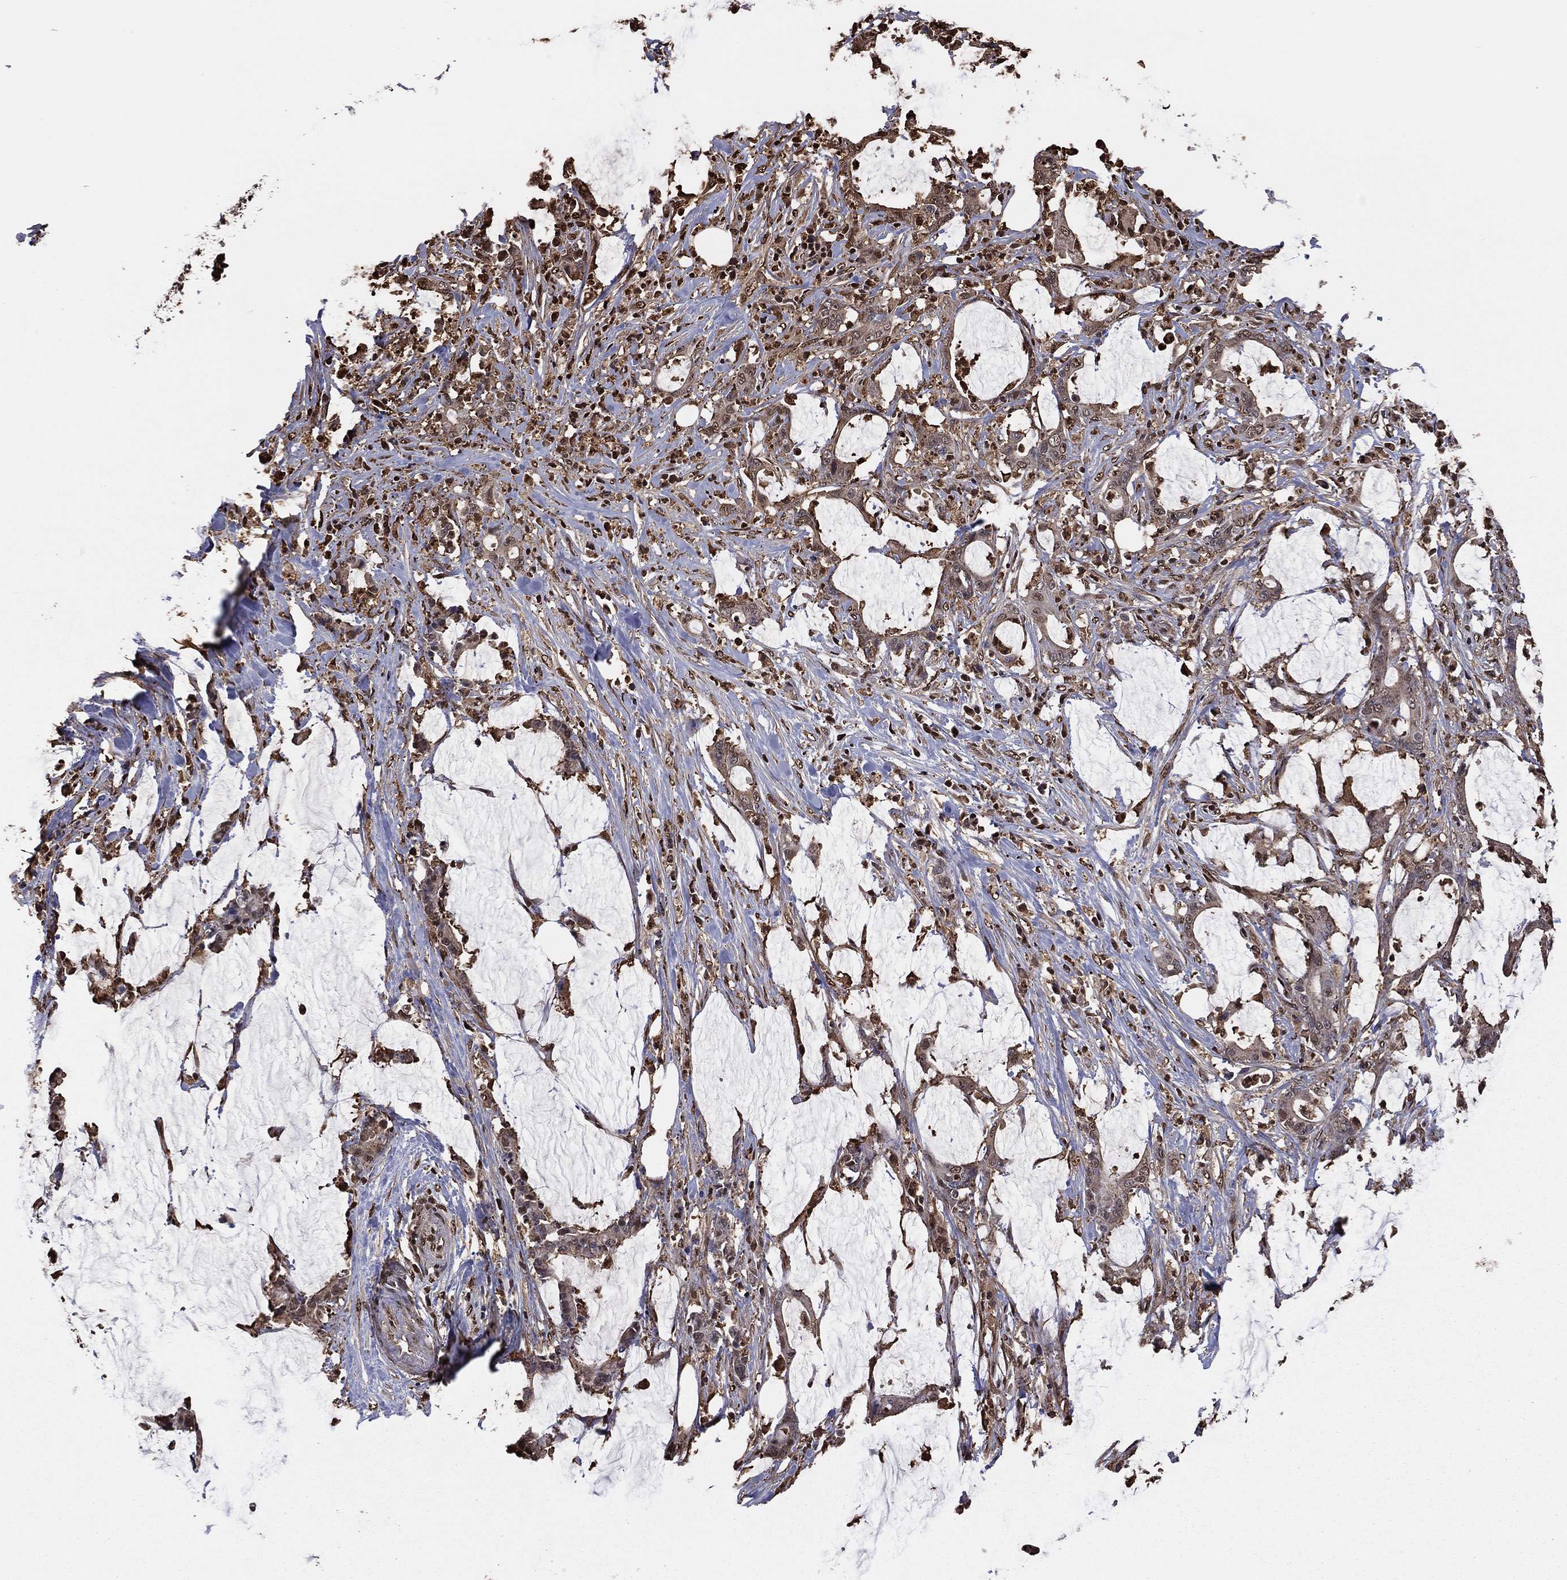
{"staining": {"intensity": "weak", "quantity": ">75%", "location": "cytoplasmic/membranous,nuclear"}, "tissue": "stomach cancer", "cell_type": "Tumor cells", "image_type": "cancer", "snomed": [{"axis": "morphology", "description": "Adenocarcinoma, NOS"}, {"axis": "topography", "description": "Stomach, upper"}], "caption": "Protein expression analysis of human stomach cancer (adenocarcinoma) reveals weak cytoplasmic/membranous and nuclear positivity in approximately >75% of tumor cells.", "gene": "GAPDH", "patient": {"sex": "male", "age": 68}}